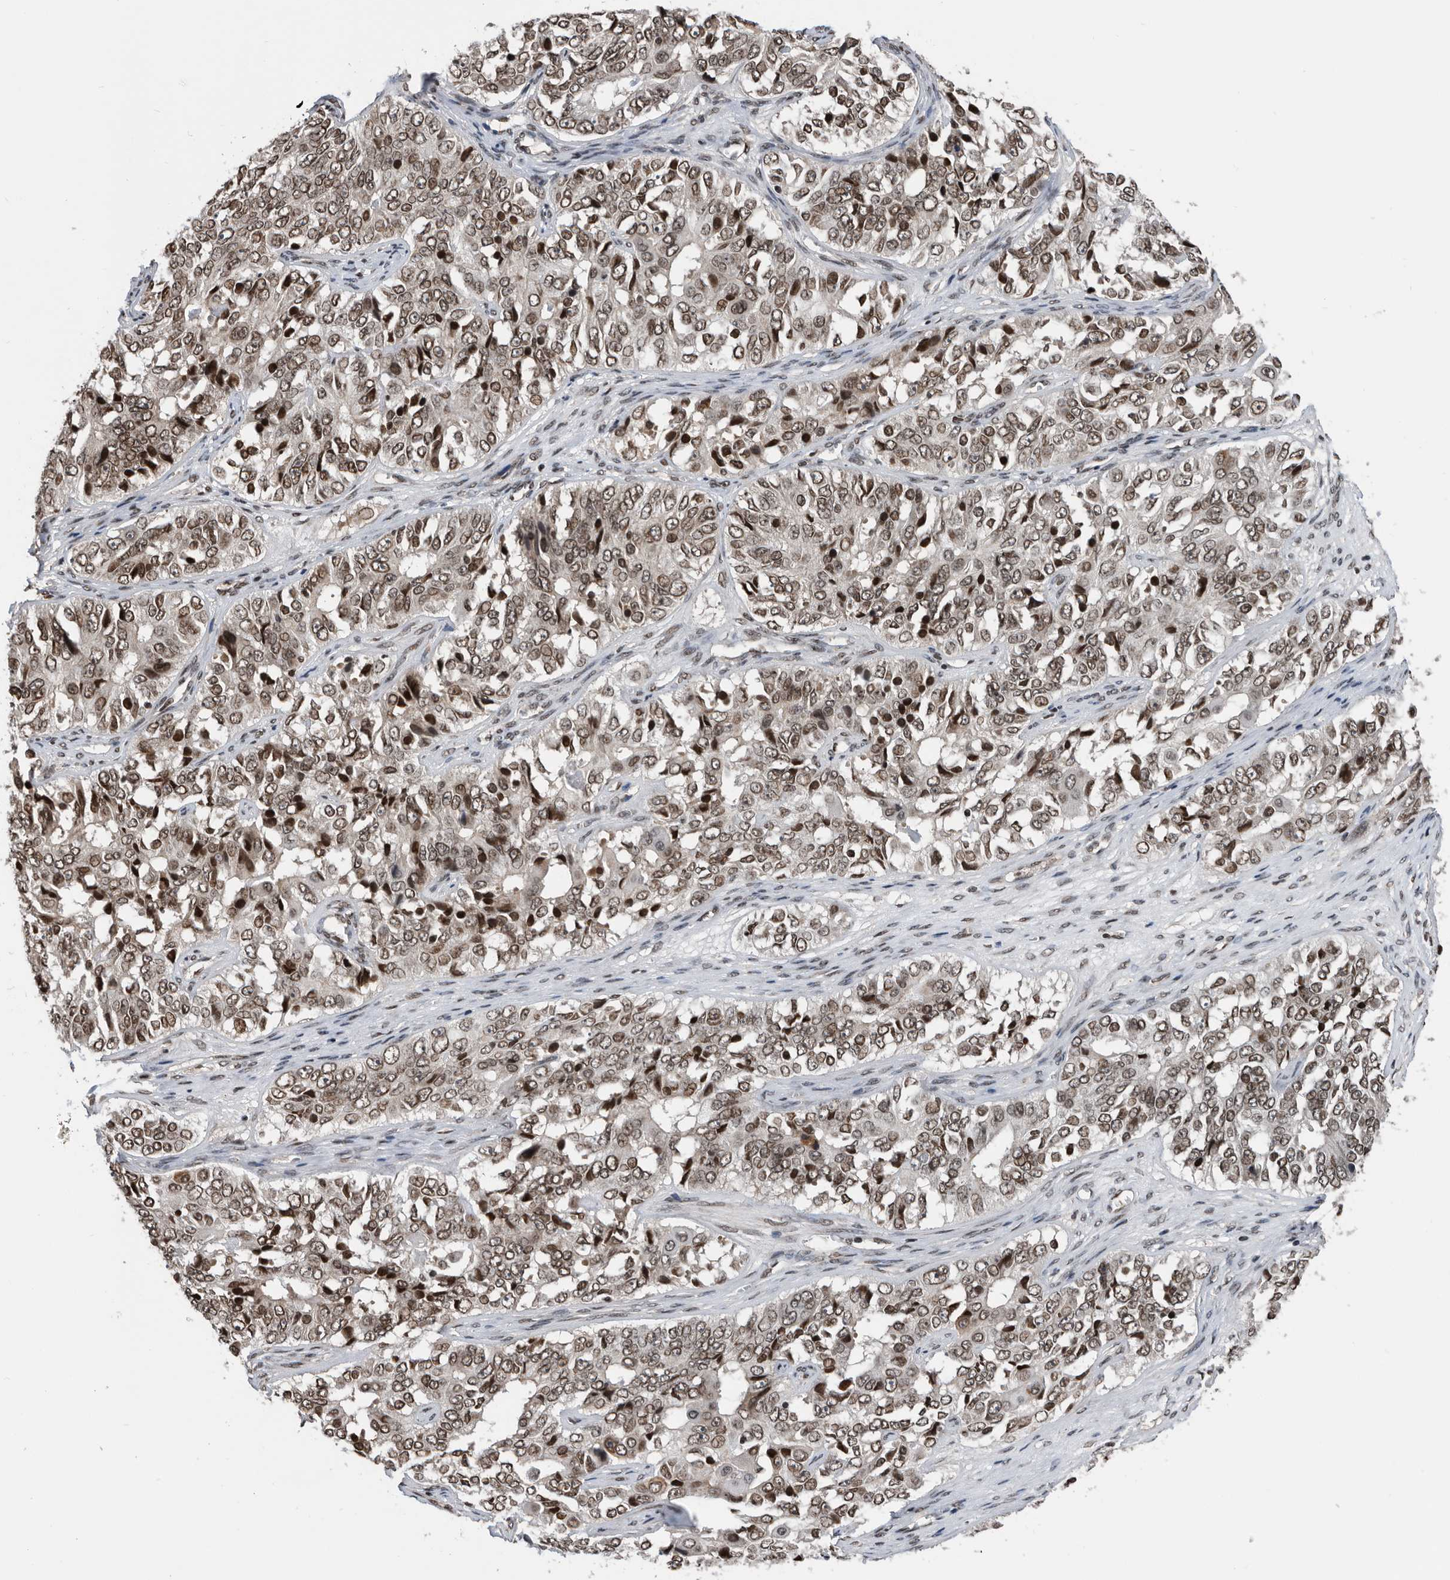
{"staining": {"intensity": "moderate", "quantity": ">75%", "location": "nuclear"}, "tissue": "ovarian cancer", "cell_type": "Tumor cells", "image_type": "cancer", "snomed": [{"axis": "morphology", "description": "Carcinoma, endometroid"}, {"axis": "topography", "description": "Ovary"}], "caption": "Protein expression by immunohistochemistry (IHC) displays moderate nuclear expression in approximately >75% of tumor cells in ovarian endometroid carcinoma. The protein of interest is shown in brown color, while the nuclei are stained blue.", "gene": "SNRNP48", "patient": {"sex": "female", "age": 51}}